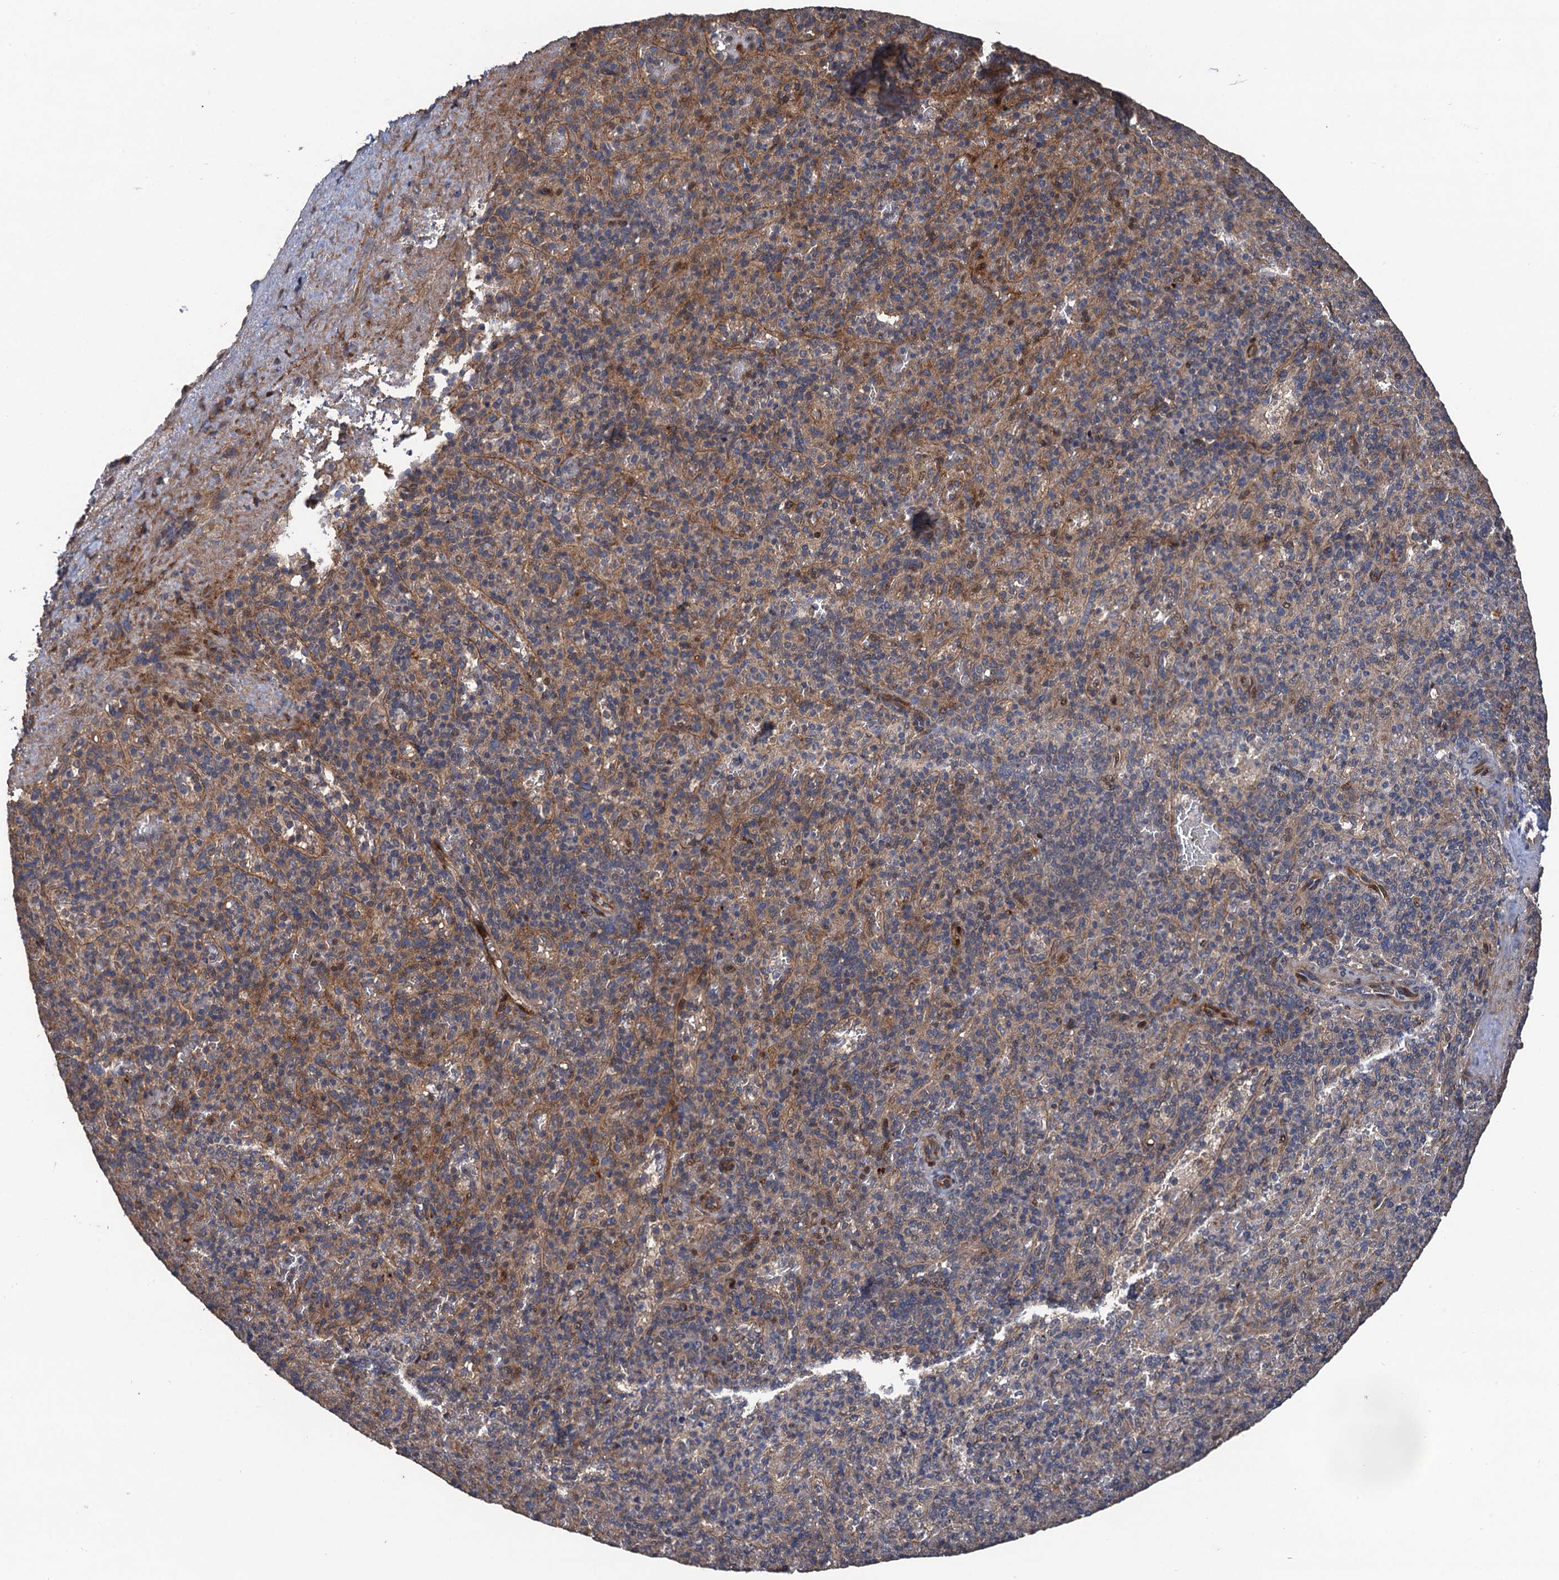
{"staining": {"intensity": "moderate", "quantity": "<25%", "location": "cytoplasmic/membranous"}, "tissue": "spleen", "cell_type": "Cells in red pulp", "image_type": "normal", "snomed": [{"axis": "morphology", "description": "Normal tissue, NOS"}, {"axis": "topography", "description": "Spleen"}], "caption": "Immunohistochemistry image of normal human spleen stained for a protein (brown), which displays low levels of moderate cytoplasmic/membranous expression in approximately <25% of cells in red pulp.", "gene": "TMEM39B", "patient": {"sex": "male", "age": 82}}